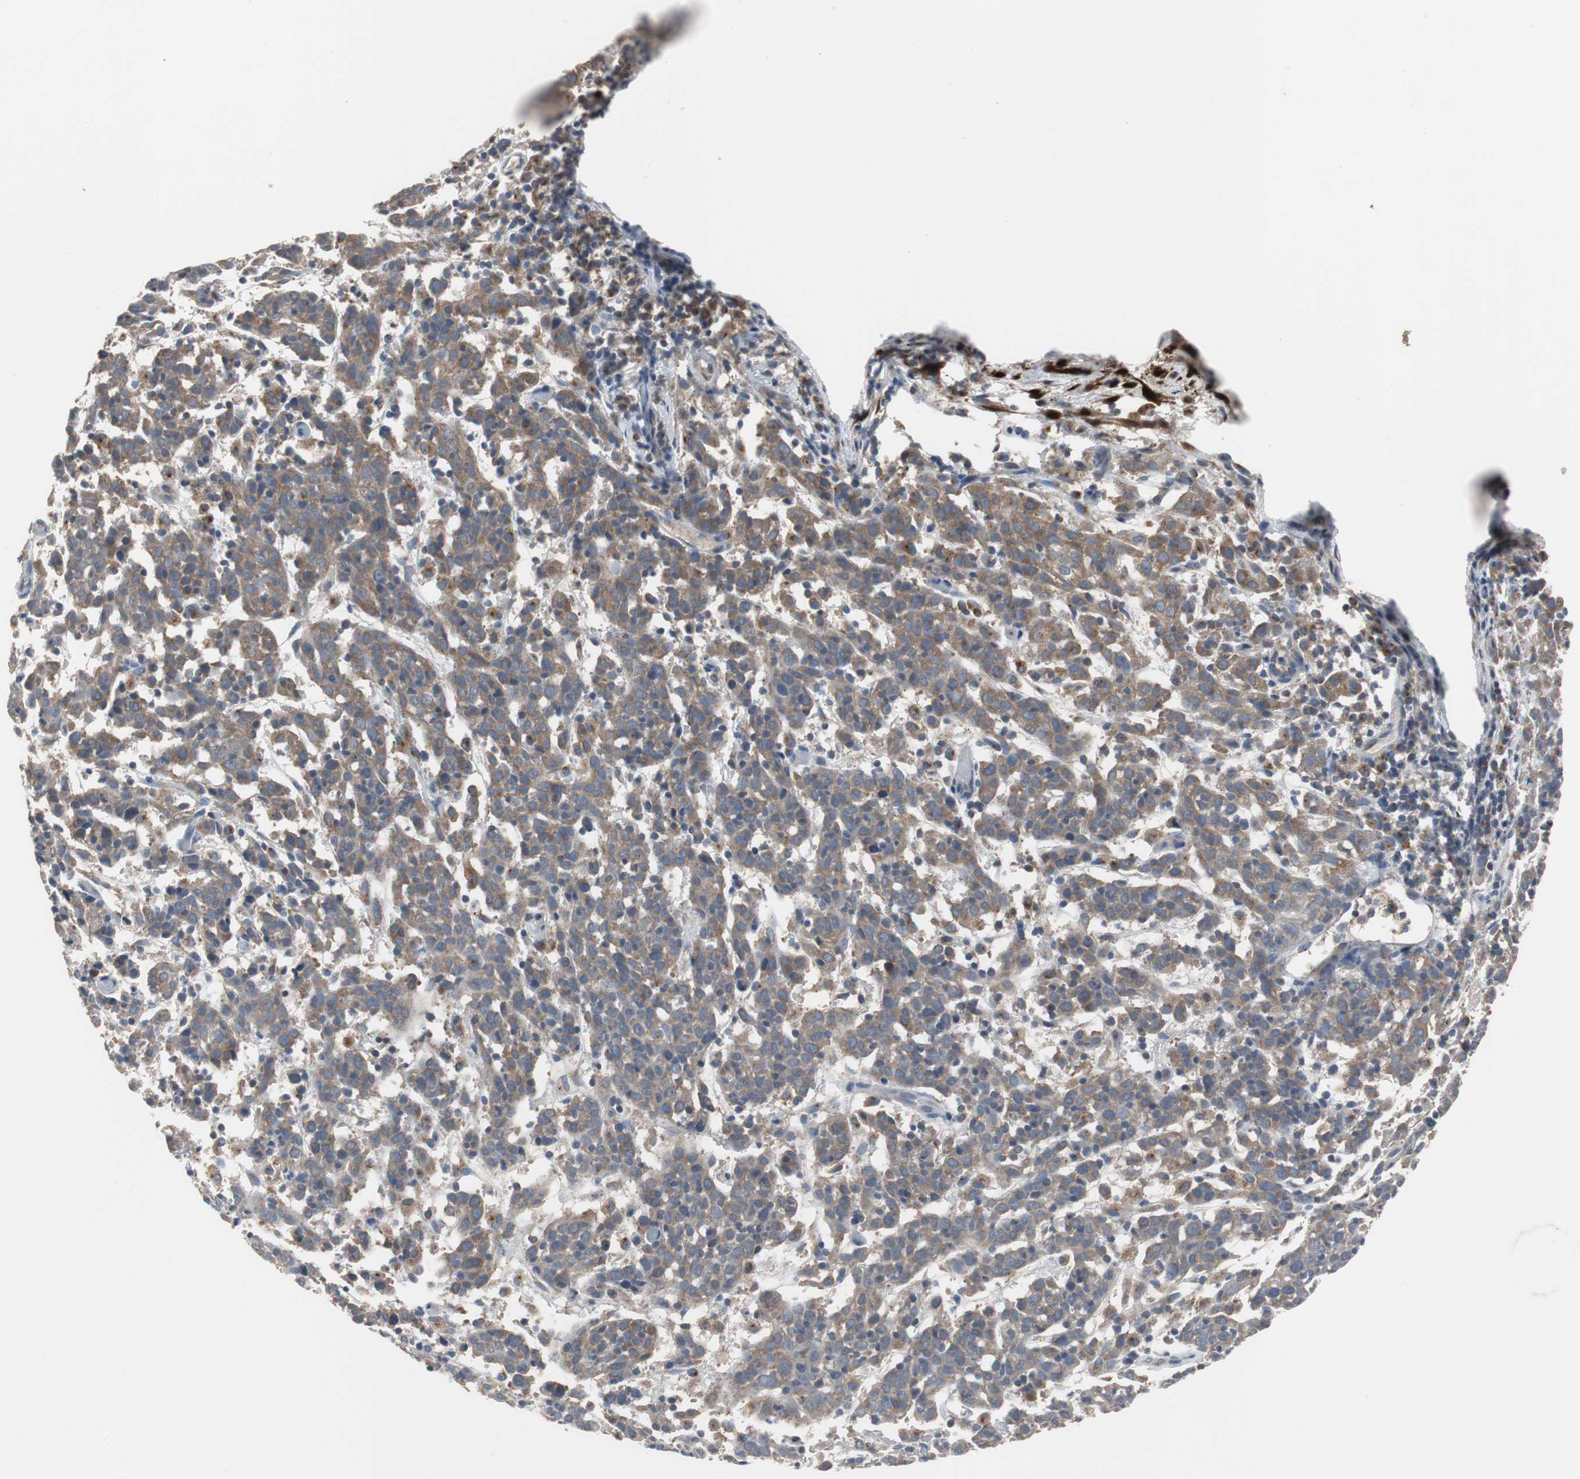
{"staining": {"intensity": "moderate", "quantity": ">75%", "location": "cytoplasmic/membranous"}, "tissue": "cervical cancer", "cell_type": "Tumor cells", "image_type": "cancer", "snomed": [{"axis": "morphology", "description": "Normal tissue, NOS"}, {"axis": "morphology", "description": "Squamous cell carcinoma, NOS"}, {"axis": "topography", "description": "Cervix"}], "caption": "This is a micrograph of immunohistochemistry (IHC) staining of cervical cancer (squamous cell carcinoma), which shows moderate positivity in the cytoplasmic/membranous of tumor cells.", "gene": "CALB2", "patient": {"sex": "female", "age": 67}}